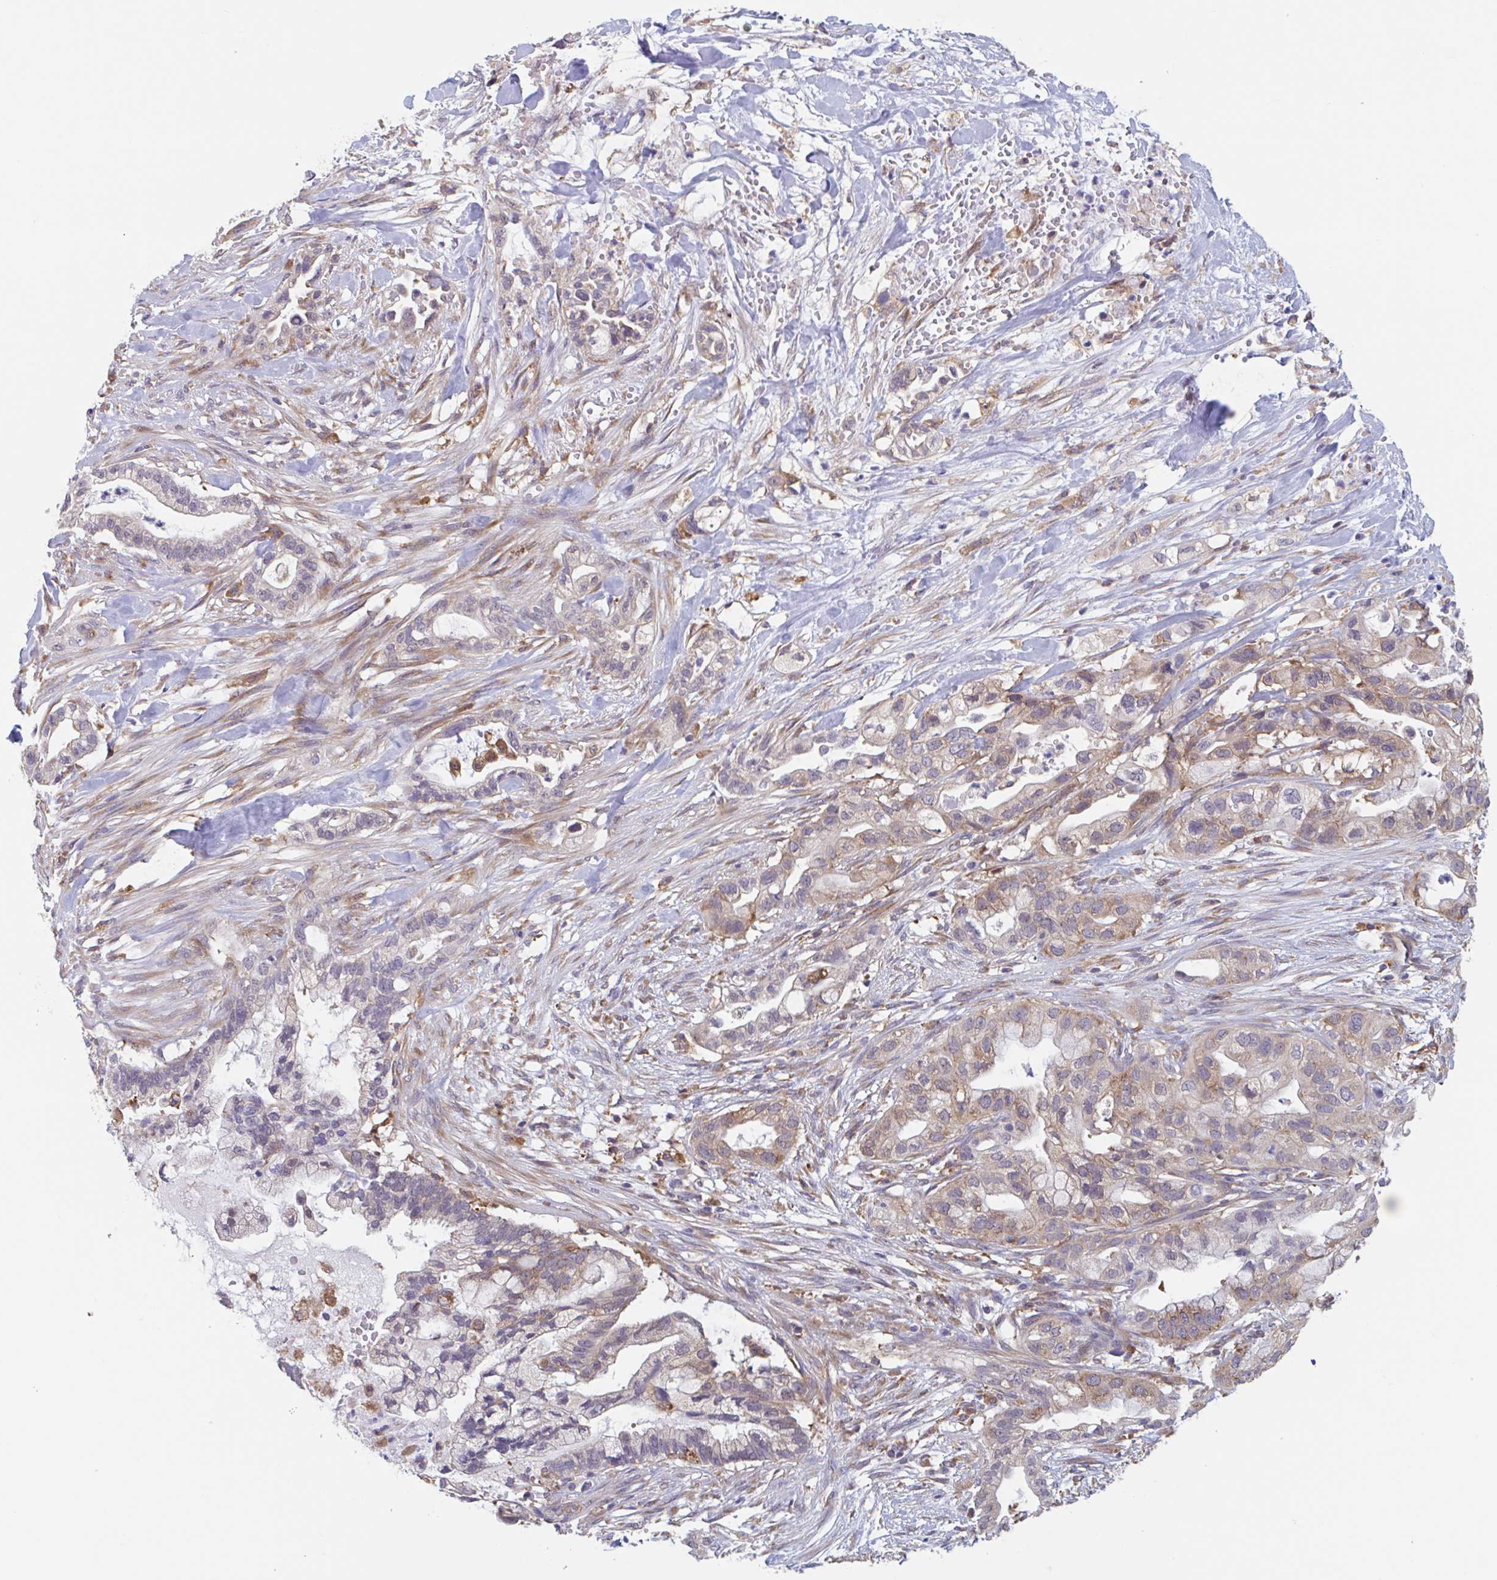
{"staining": {"intensity": "weak", "quantity": "25%-75%", "location": "cytoplasmic/membranous"}, "tissue": "pancreatic cancer", "cell_type": "Tumor cells", "image_type": "cancer", "snomed": [{"axis": "morphology", "description": "Adenocarcinoma, NOS"}, {"axis": "topography", "description": "Pancreas"}], "caption": "Immunohistochemical staining of pancreatic cancer (adenocarcinoma) exhibits low levels of weak cytoplasmic/membranous protein expression in approximately 25%-75% of tumor cells. (DAB (3,3'-diaminobenzidine) = brown stain, brightfield microscopy at high magnification).", "gene": "SNX8", "patient": {"sex": "male", "age": 44}}